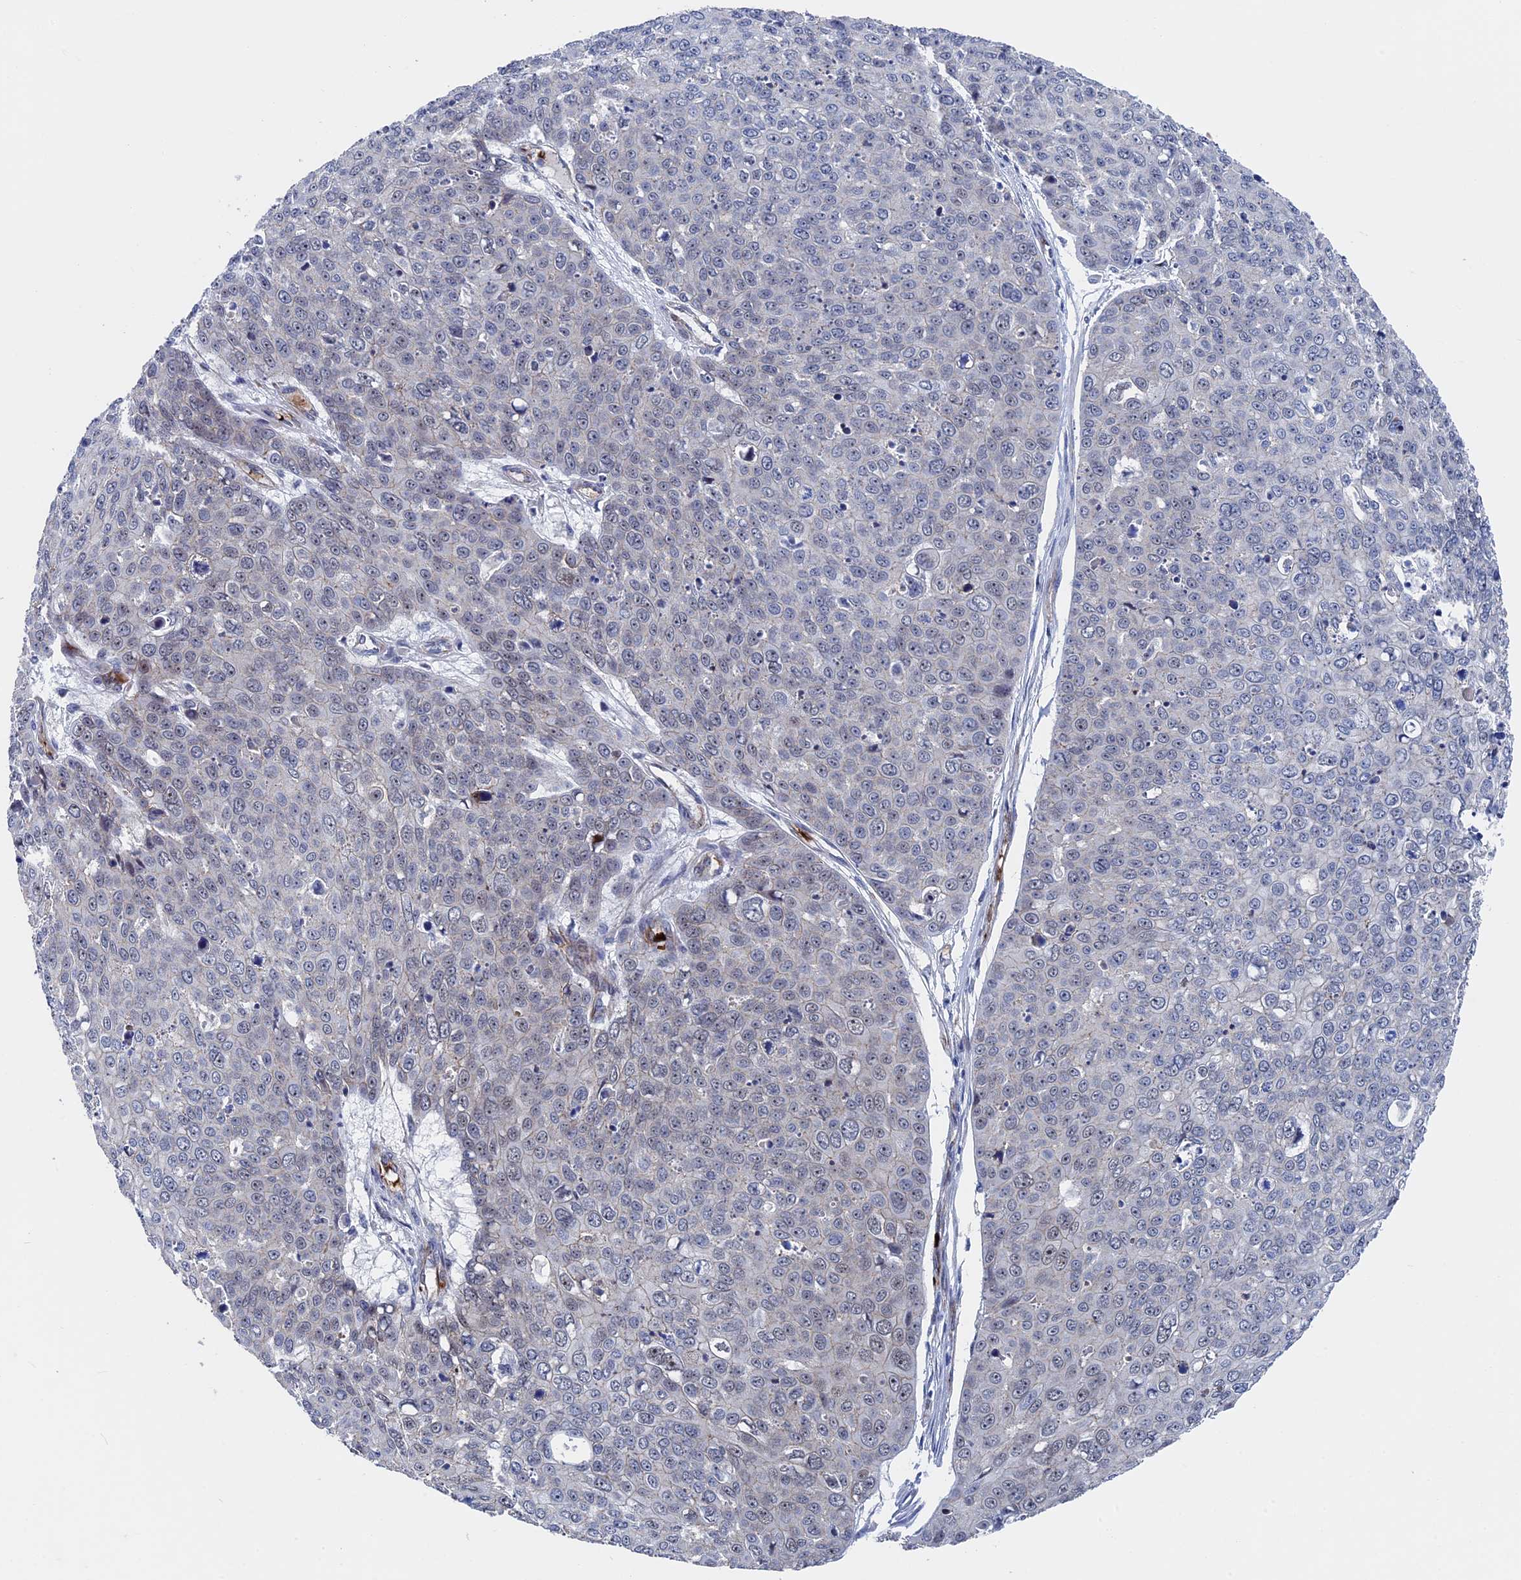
{"staining": {"intensity": "negative", "quantity": "none", "location": "none"}, "tissue": "skin cancer", "cell_type": "Tumor cells", "image_type": "cancer", "snomed": [{"axis": "morphology", "description": "Squamous cell carcinoma, NOS"}, {"axis": "topography", "description": "Skin"}], "caption": "An immunohistochemistry photomicrograph of squamous cell carcinoma (skin) is shown. There is no staining in tumor cells of squamous cell carcinoma (skin).", "gene": "EXOSC9", "patient": {"sex": "male", "age": 71}}